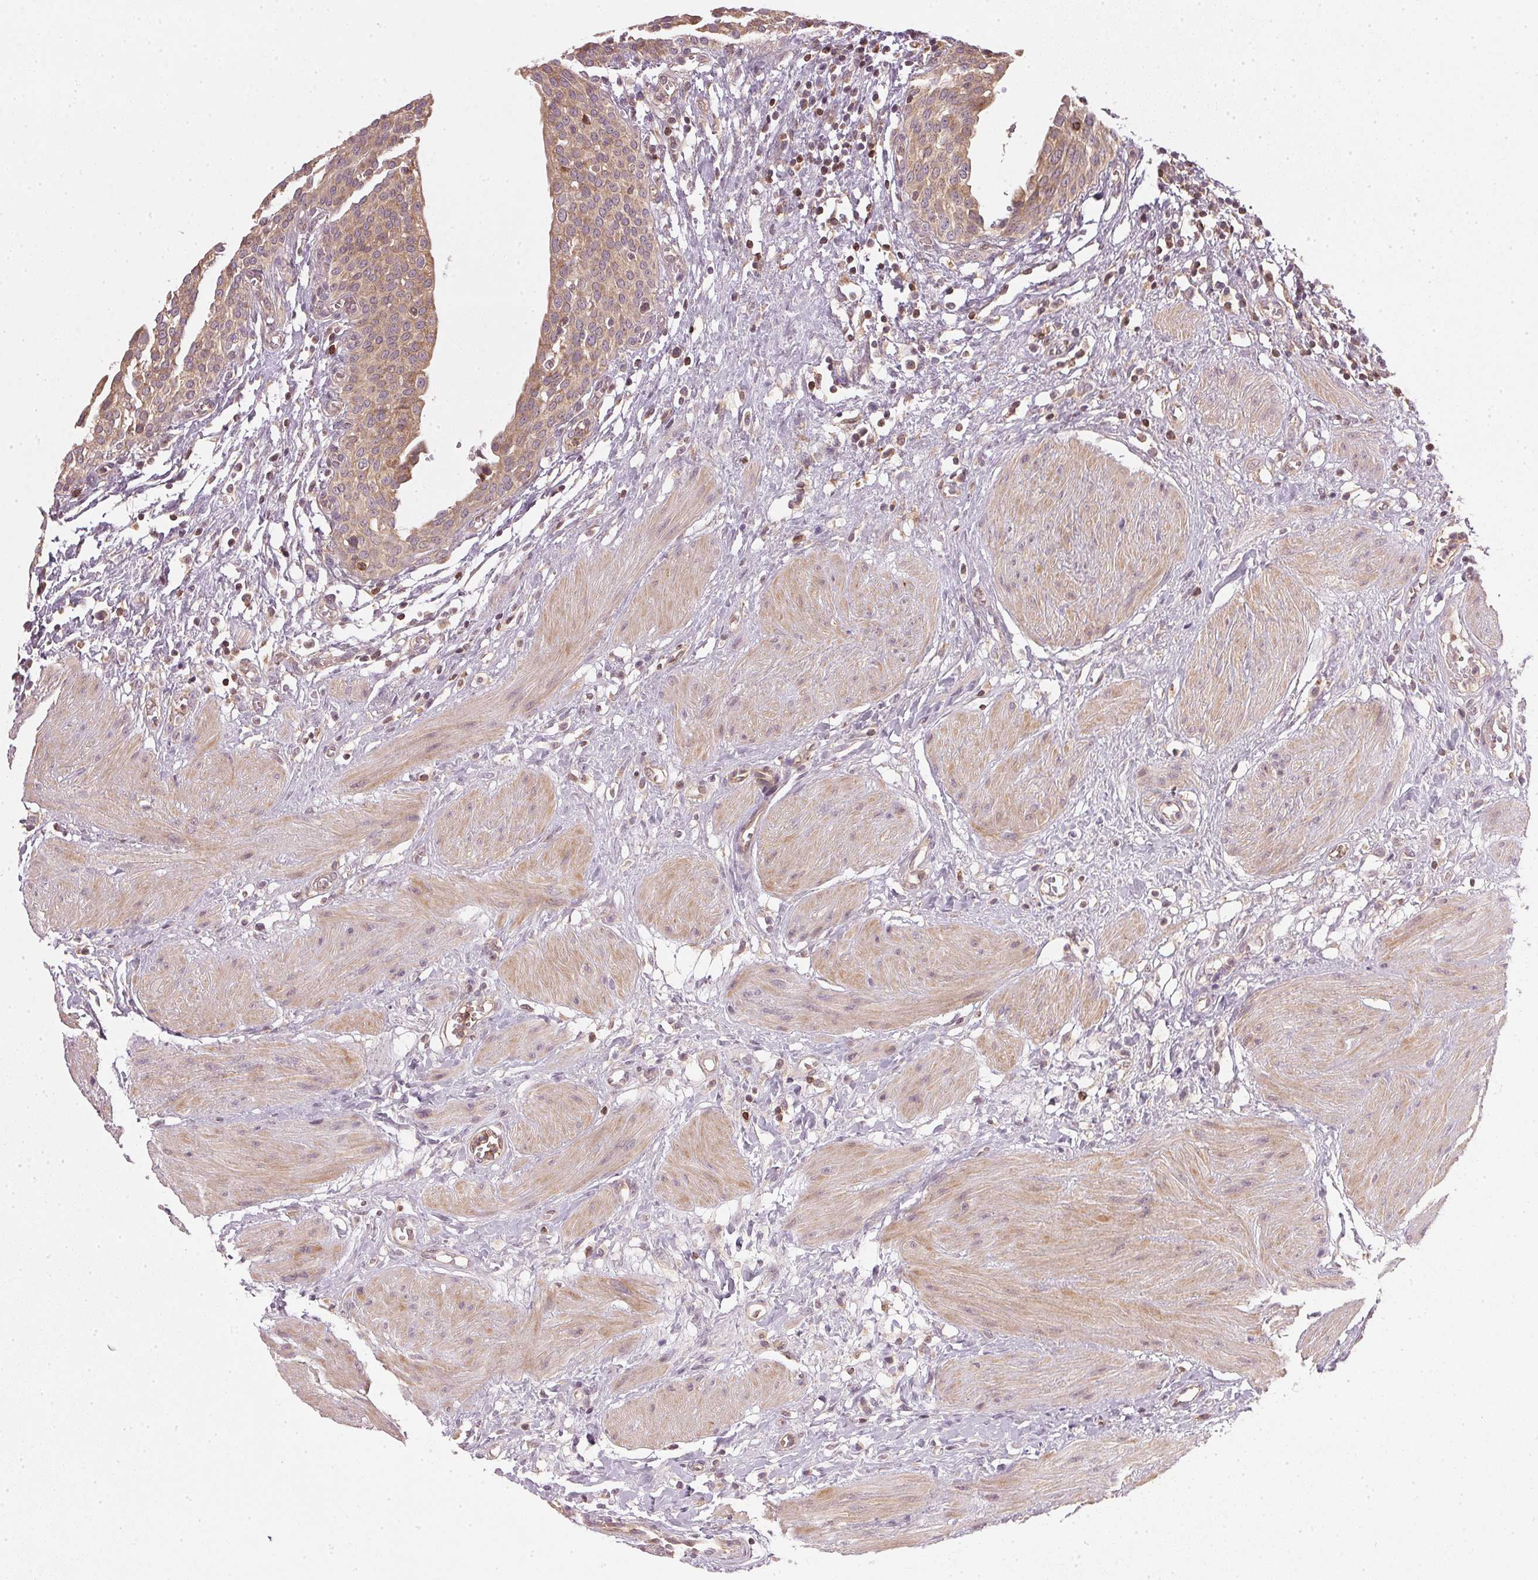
{"staining": {"intensity": "weak", "quantity": ">75%", "location": "cytoplasmic/membranous"}, "tissue": "urinary bladder", "cell_type": "Urothelial cells", "image_type": "normal", "snomed": [{"axis": "morphology", "description": "Normal tissue, NOS"}, {"axis": "topography", "description": "Urinary bladder"}], "caption": "The image displays a brown stain indicating the presence of a protein in the cytoplasmic/membranous of urothelial cells in urinary bladder.", "gene": "NADK2", "patient": {"sex": "male", "age": 55}}